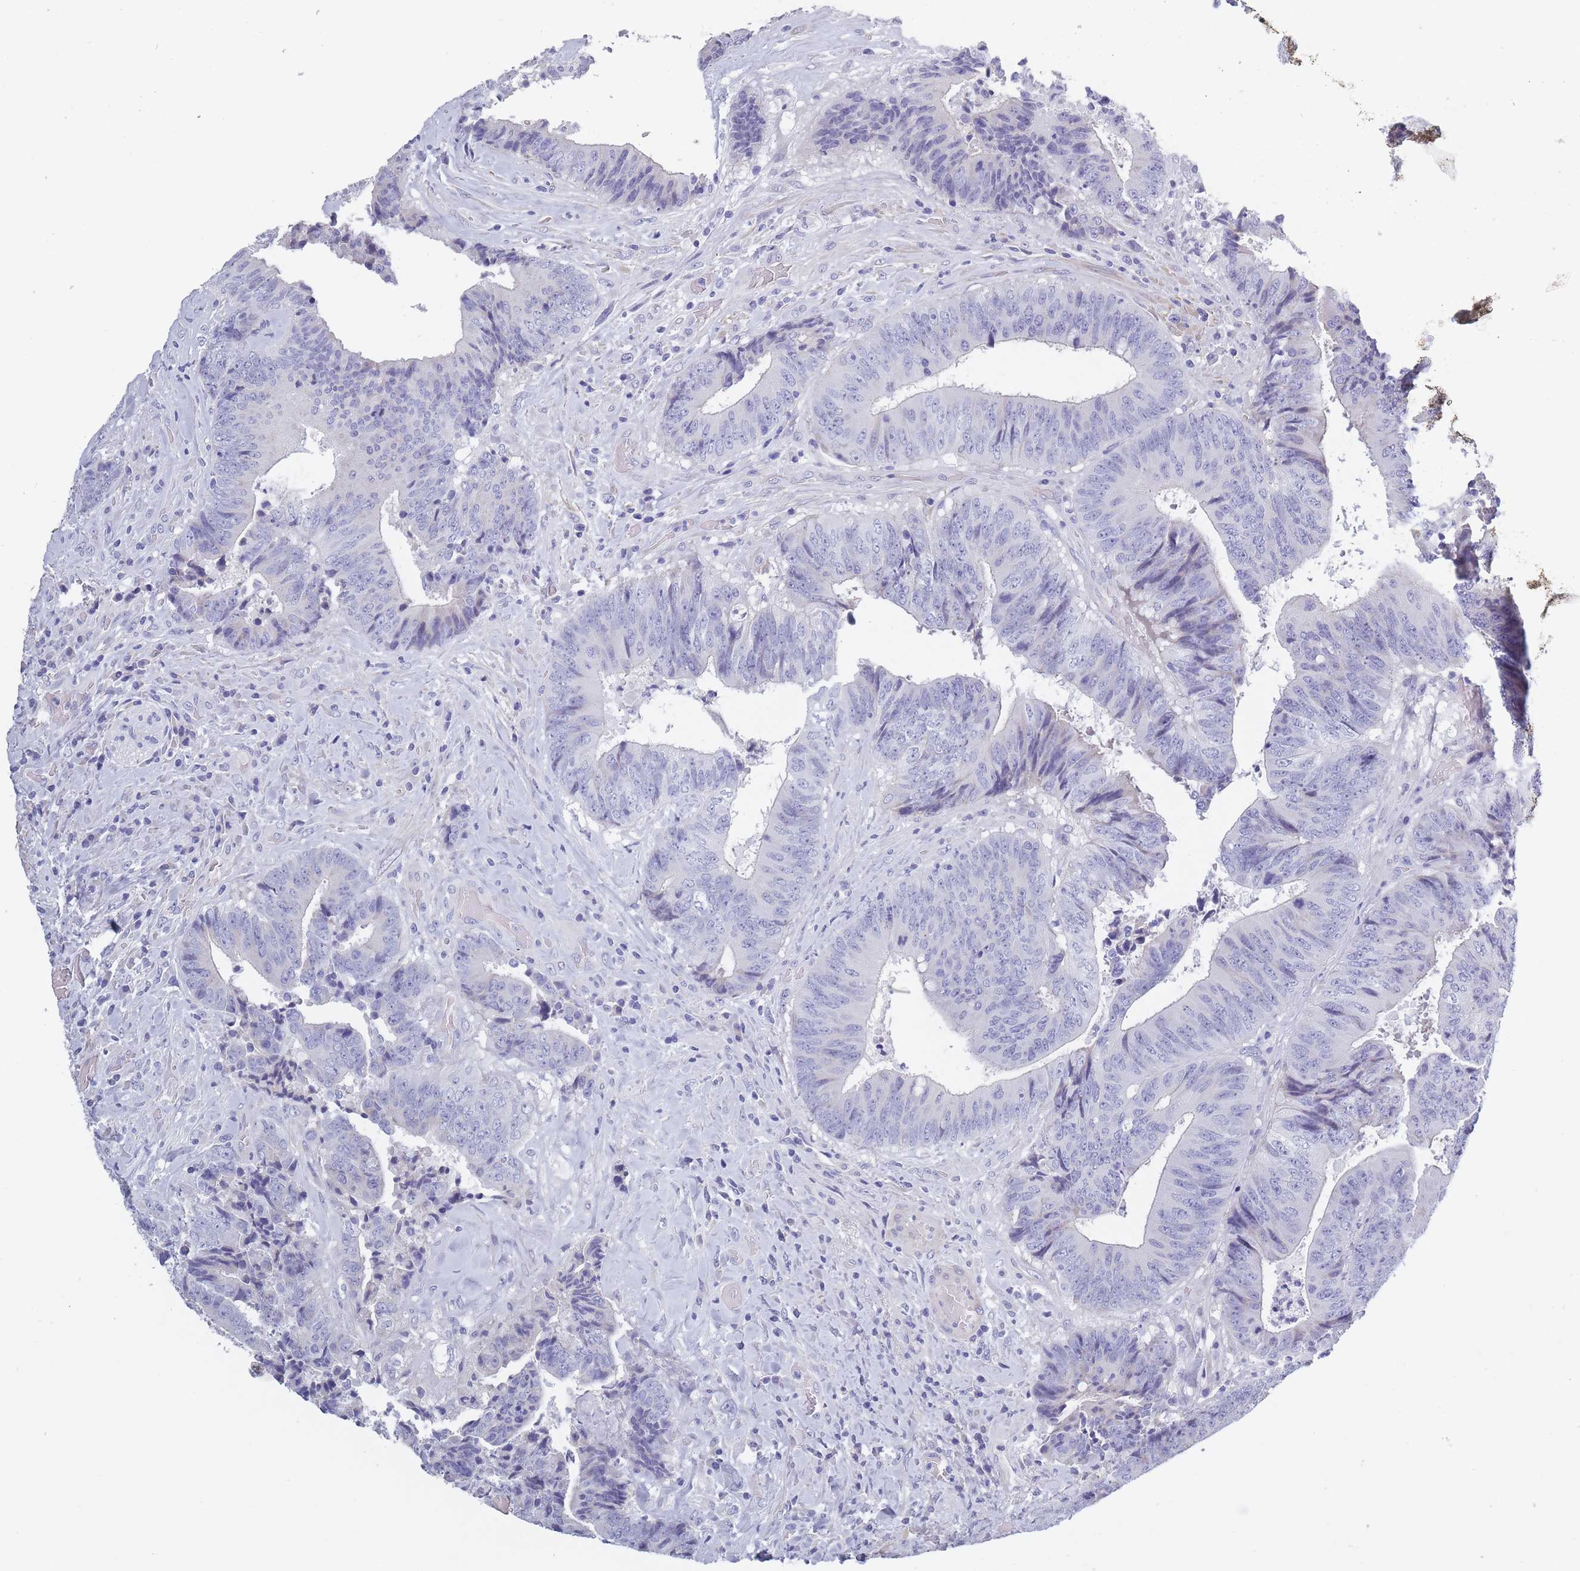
{"staining": {"intensity": "negative", "quantity": "none", "location": "none"}, "tissue": "colorectal cancer", "cell_type": "Tumor cells", "image_type": "cancer", "snomed": [{"axis": "morphology", "description": "Adenocarcinoma, NOS"}, {"axis": "topography", "description": "Rectum"}], "caption": "Tumor cells are negative for protein expression in human colorectal cancer (adenocarcinoma). (DAB immunohistochemistry with hematoxylin counter stain).", "gene": "OR4C5", "patient": {"sex": "male", "age": 72}}